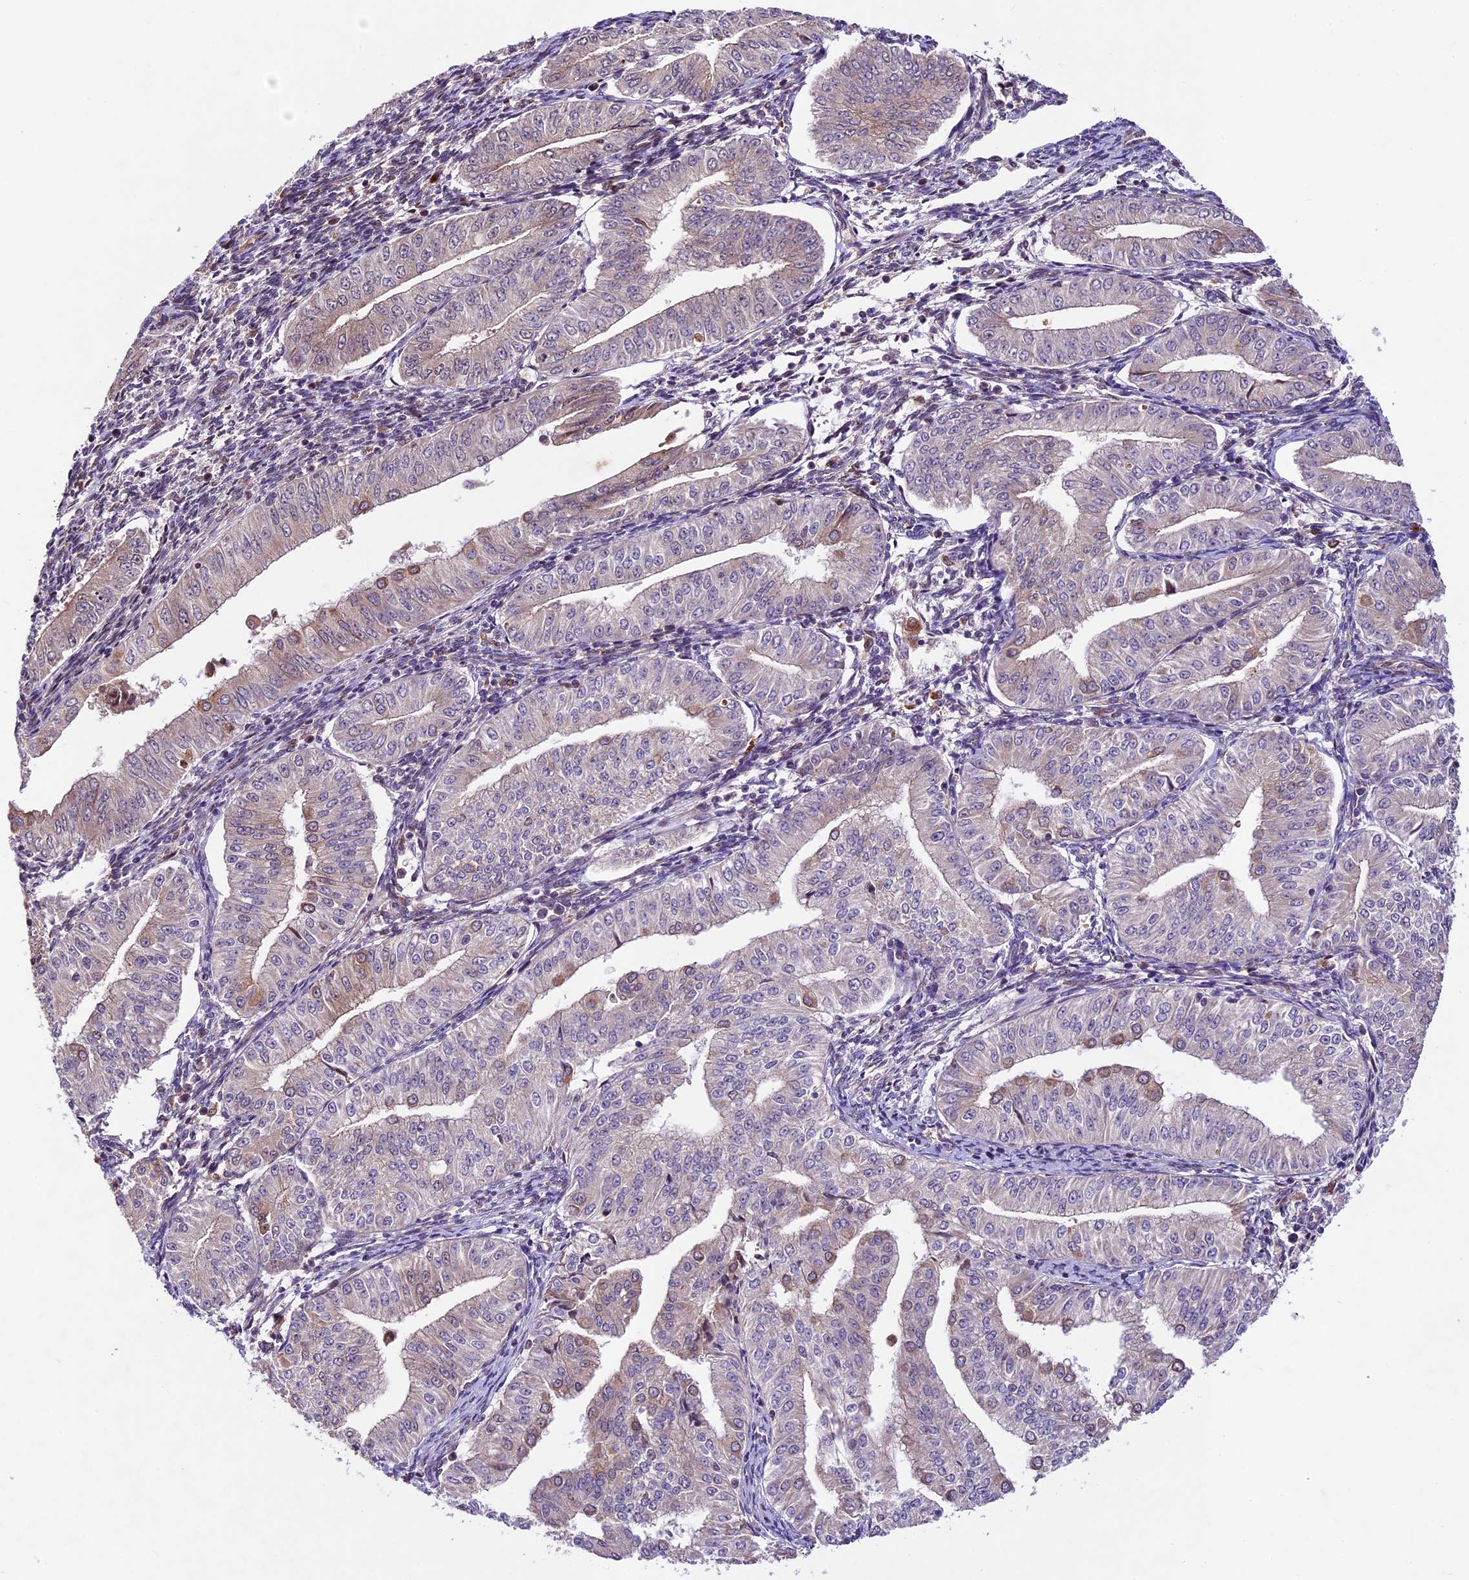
{"staining": {"intensity": "weak", "quantity": "<25%", "location": "cytoplasmic/membranous"}, "tissue": "endometrial cancer", "cell_type": "Tumor cells", "image_type": "cancer", "snomed": [{"axis": "morphology", "description": "Normal tissue, NOS"}, {"axis": "morphology", "description": "Adenocarcinoma, NOS"}, {"axis": "topography", "description": "Endometrium"}], "caption": "Immunohistochemistry (IHC) micrograph of neoplastic tissue: human adenocarcinoma (endometrial) stained with DAB exhibits no significant protein staining in tumor cells.", "gene": "CCSER1", "patient": {"sex": "female", "age": 53}}